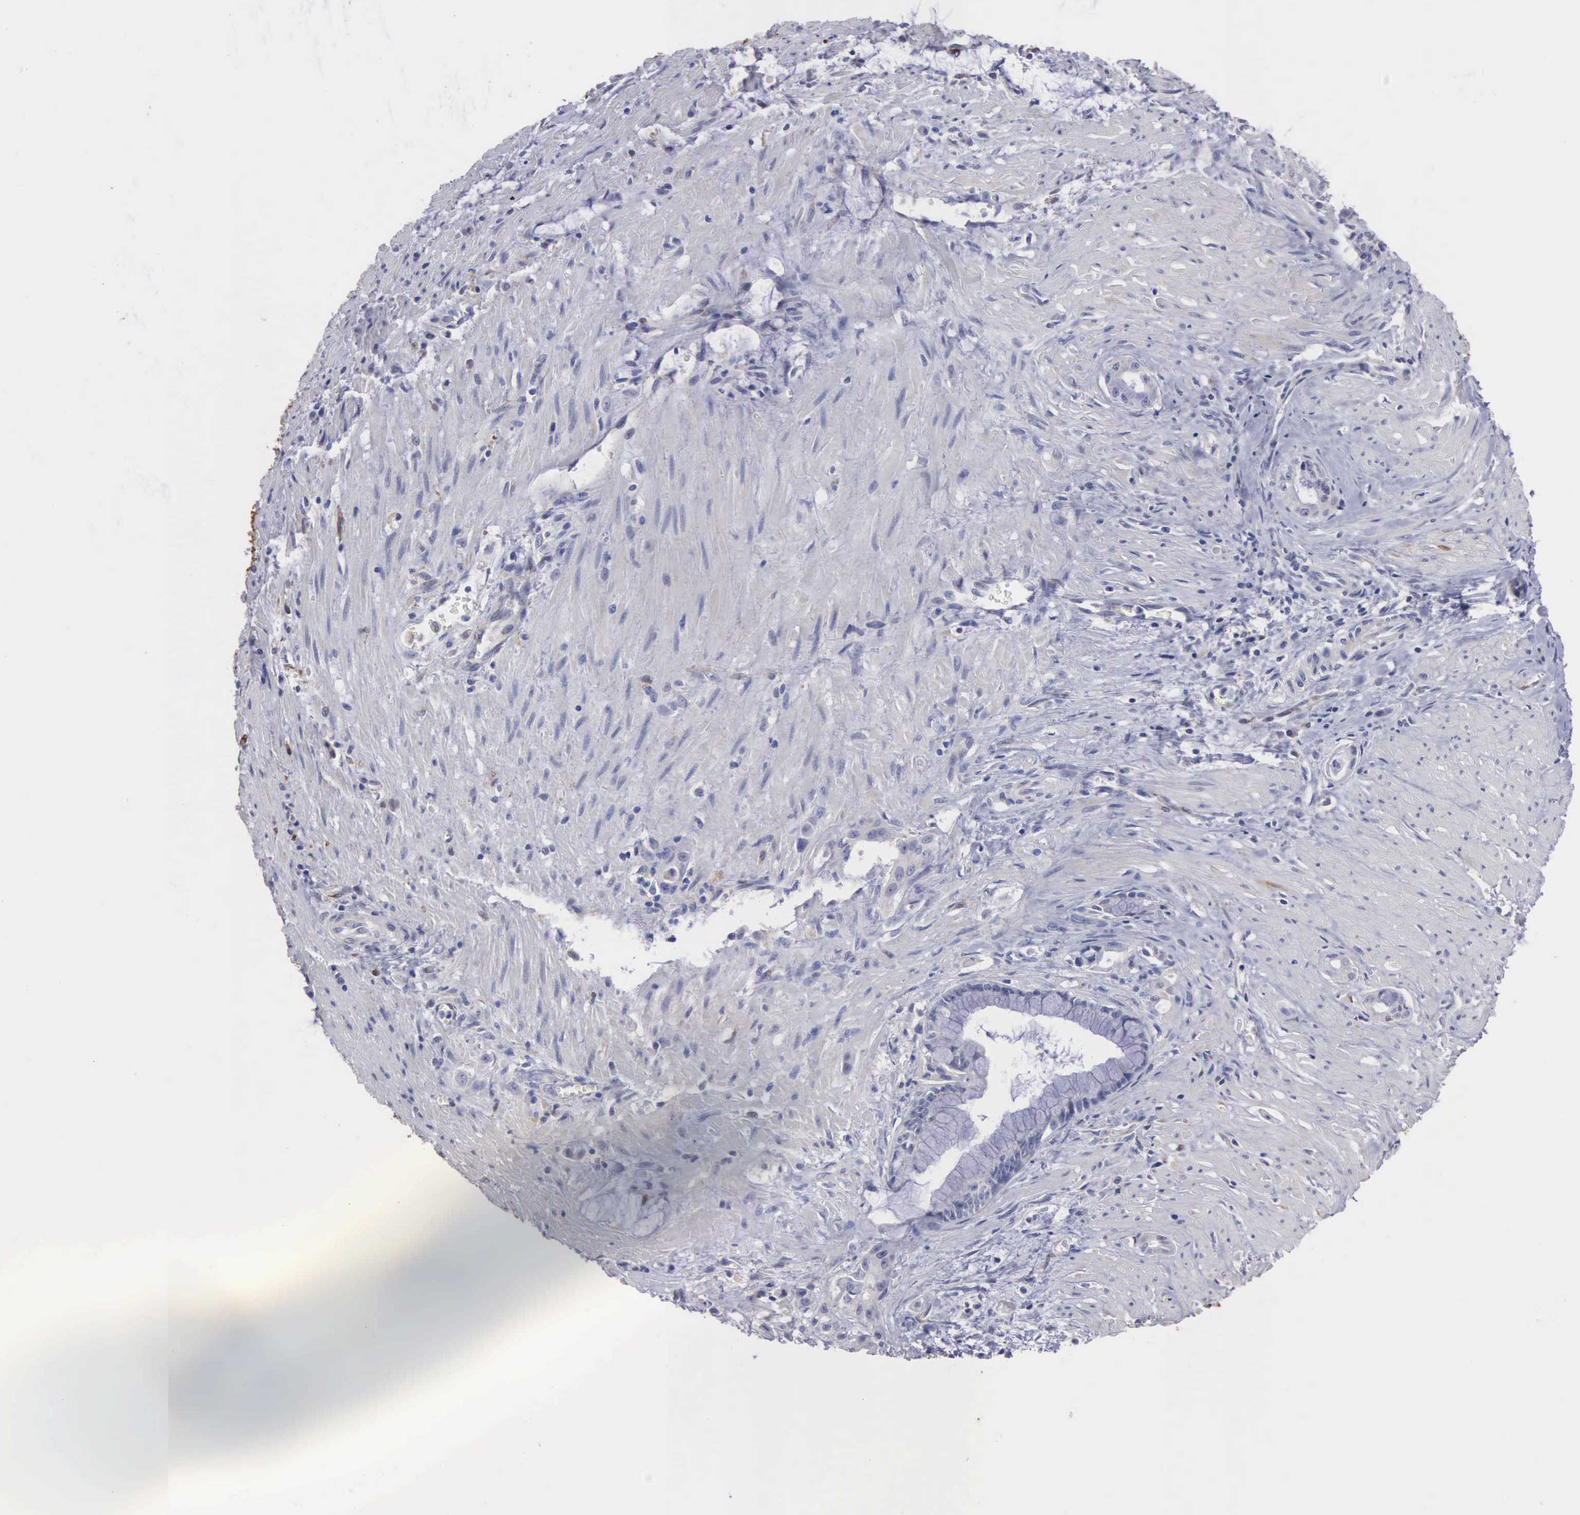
{"staining": {"intensity": "negative", "quantity": "none", "location": "none"}, "tissue": "pancreatic cancer", "cell_type": "Tumor cells", "image_type": "cancer", "snomed": [{"axis": "morphology", "description": "Adenocarcinoma, NOS"}, {"axis": "topography", "description": "Pancreas"}], "caption": "Immunohistochemistry of human pancreatic adenocarcinoma exhibits no staining in tumor cells. (Stains: DAB IHC with hematoxylin counter stain, Microscopy: brightfield microscopy at high magnification).", "gene": "LIN52", "patient": {"sex": "male", "age": 59}}